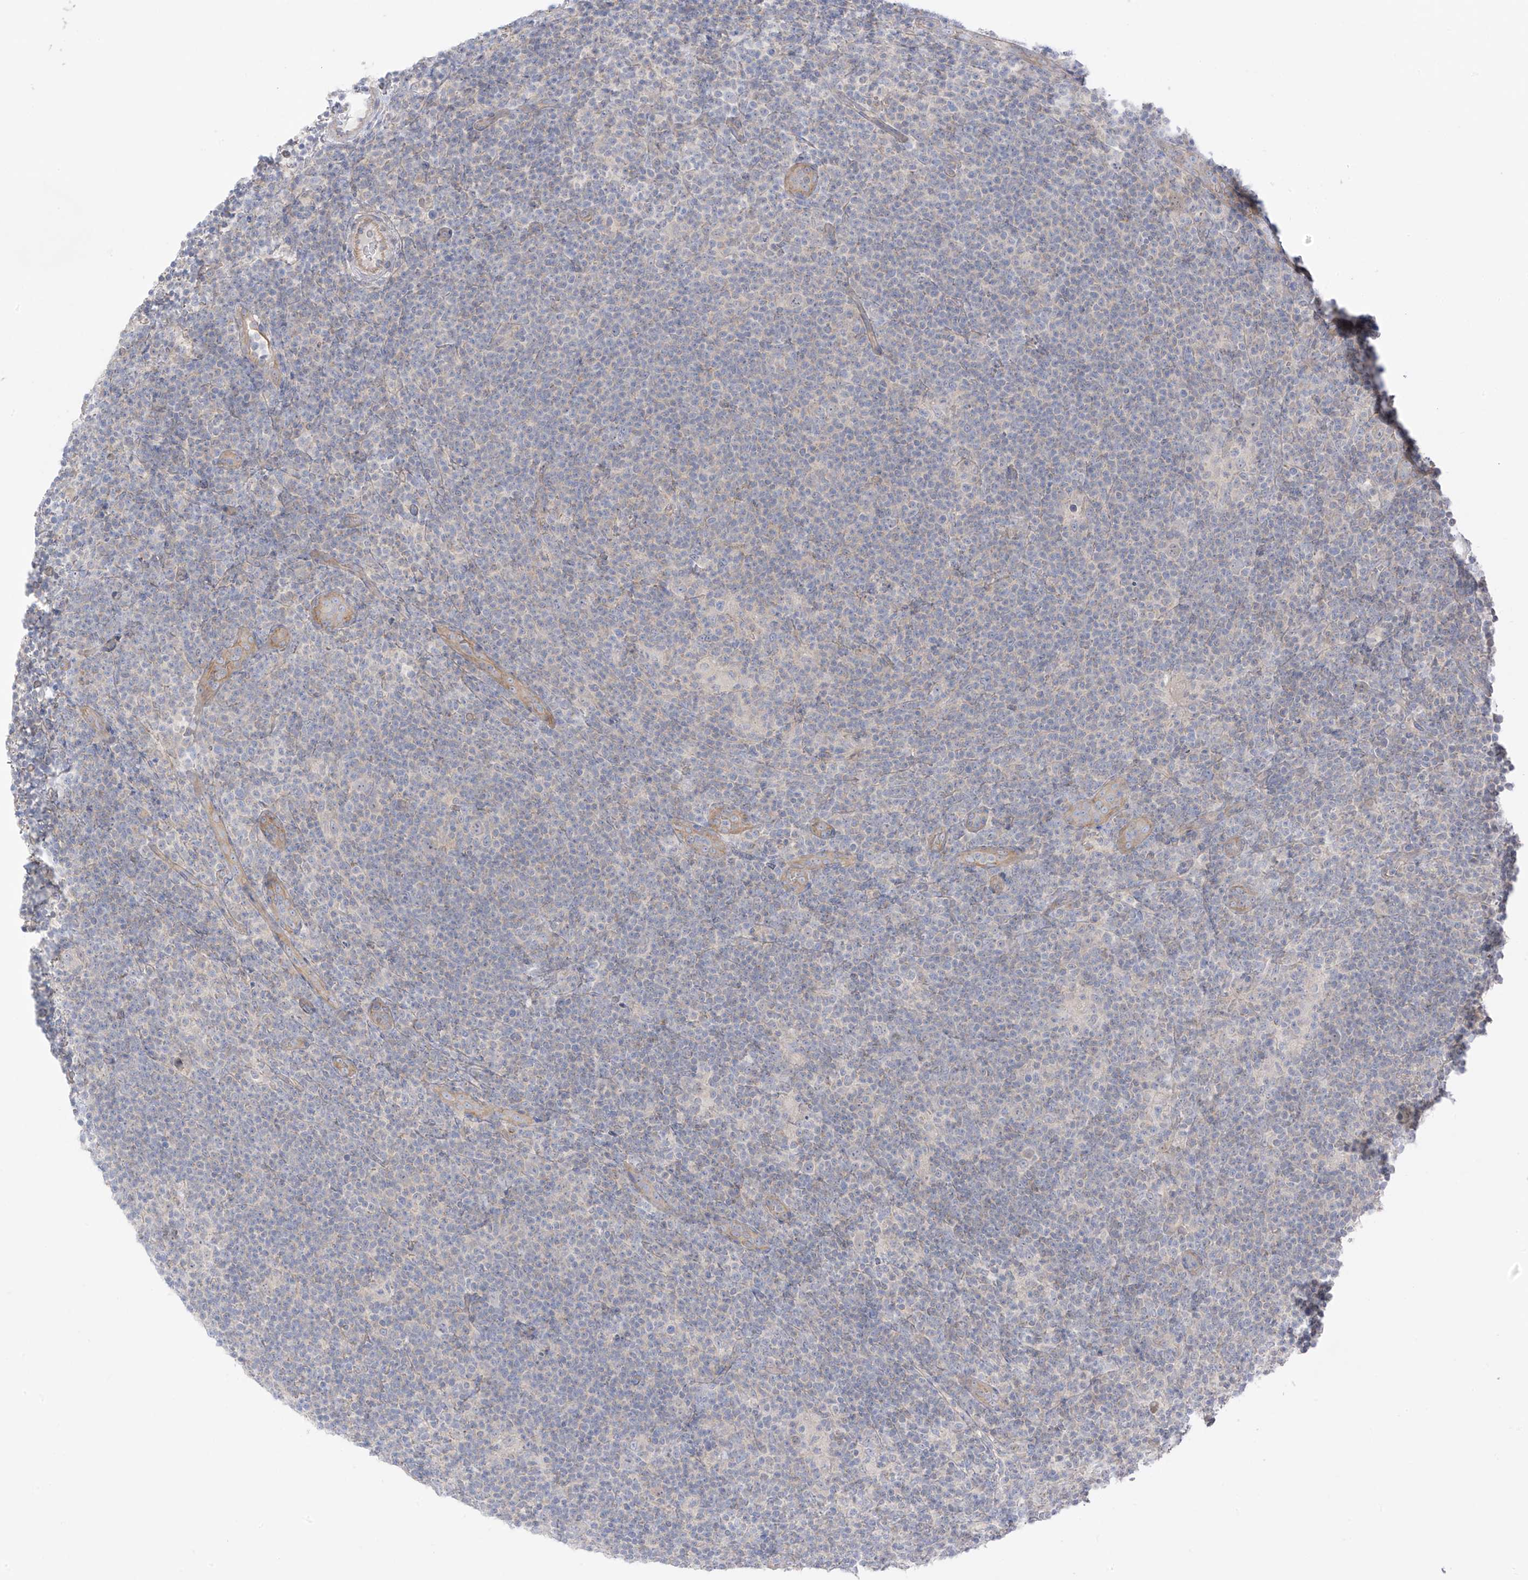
{"staining": {"intensity": "negative", "quantity": "none", "location": "none"}, "tissue": "lymphoma", "cell_type": "Tumor cells", "image_type": "cancer", "snomed": [{"axis": "morphology", "description": "Hodgkin's disease, NOS"}, {"axis": "topography", "description": "Lymph node"}], "caption": "Immunohistochemical staining of lymphoma demonstrates no significant expression in tumor cells.", "gene": "EIPR1", "patient": {"sex": "female", "age": 57}}